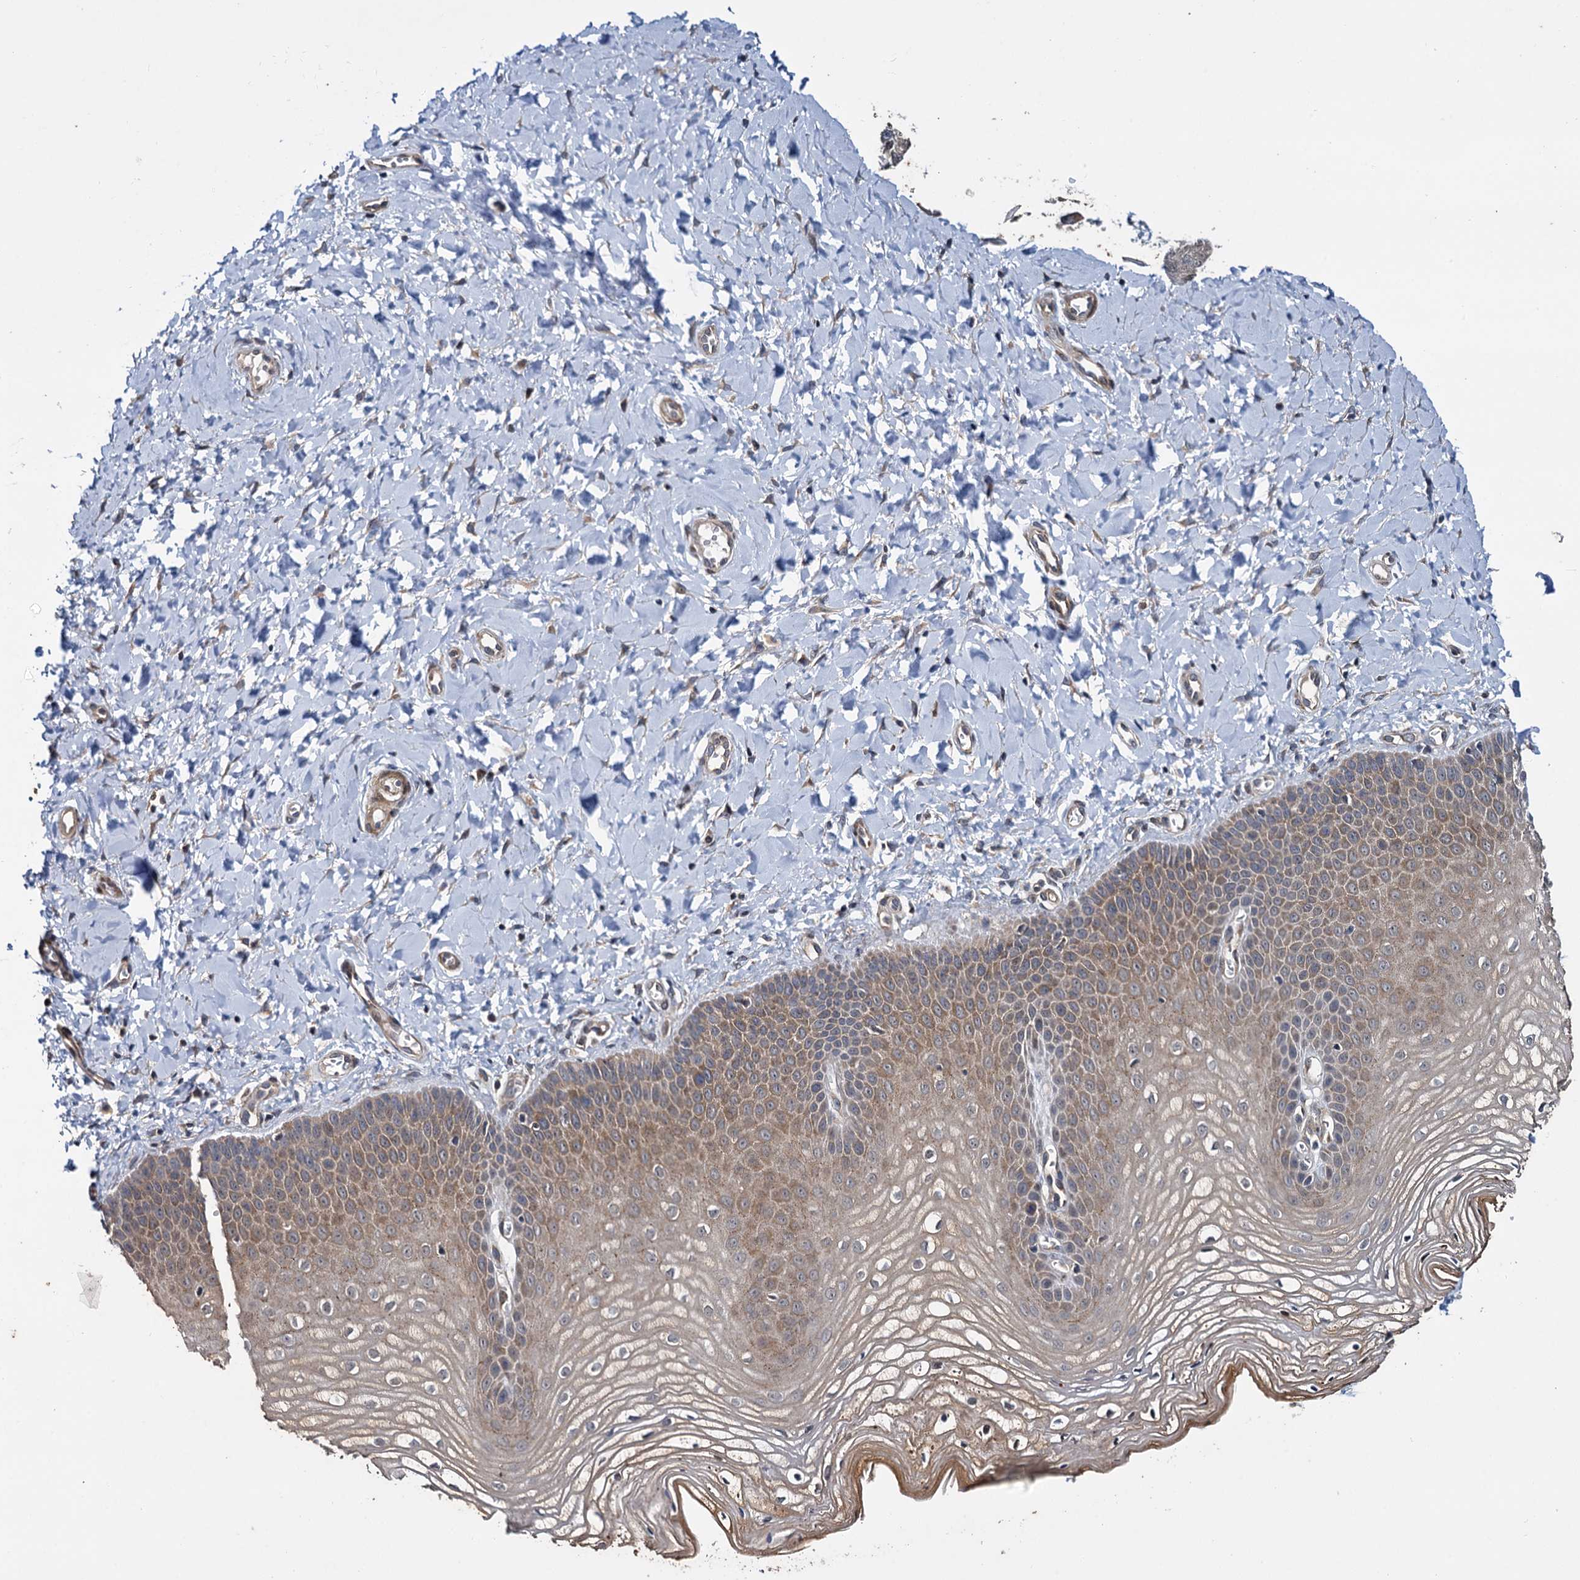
{"staining": {"intensity": "weak", "quantity": ">75%", "location": "cytoplasmic/membranous"}, "tissue": "vagina", "cell_type": "Squamous epithelial cells", "image_type": "normal", "snomed": [{"axis": "morphology", "description": "Normal tissue, NOS"}, {"axis": "topography", "description": "Vagina"}, {"axis": "topography", "description": "Cervix"}], "caption": "Immunohistochemical staining of unremarkable human vagina exhibits low levels of weak cytoplasmic/membranous expression in about >75% of squamous epithelial cells.", "gene": "ARHGAP42", "patient": {"sex": "female", "age": 40}}